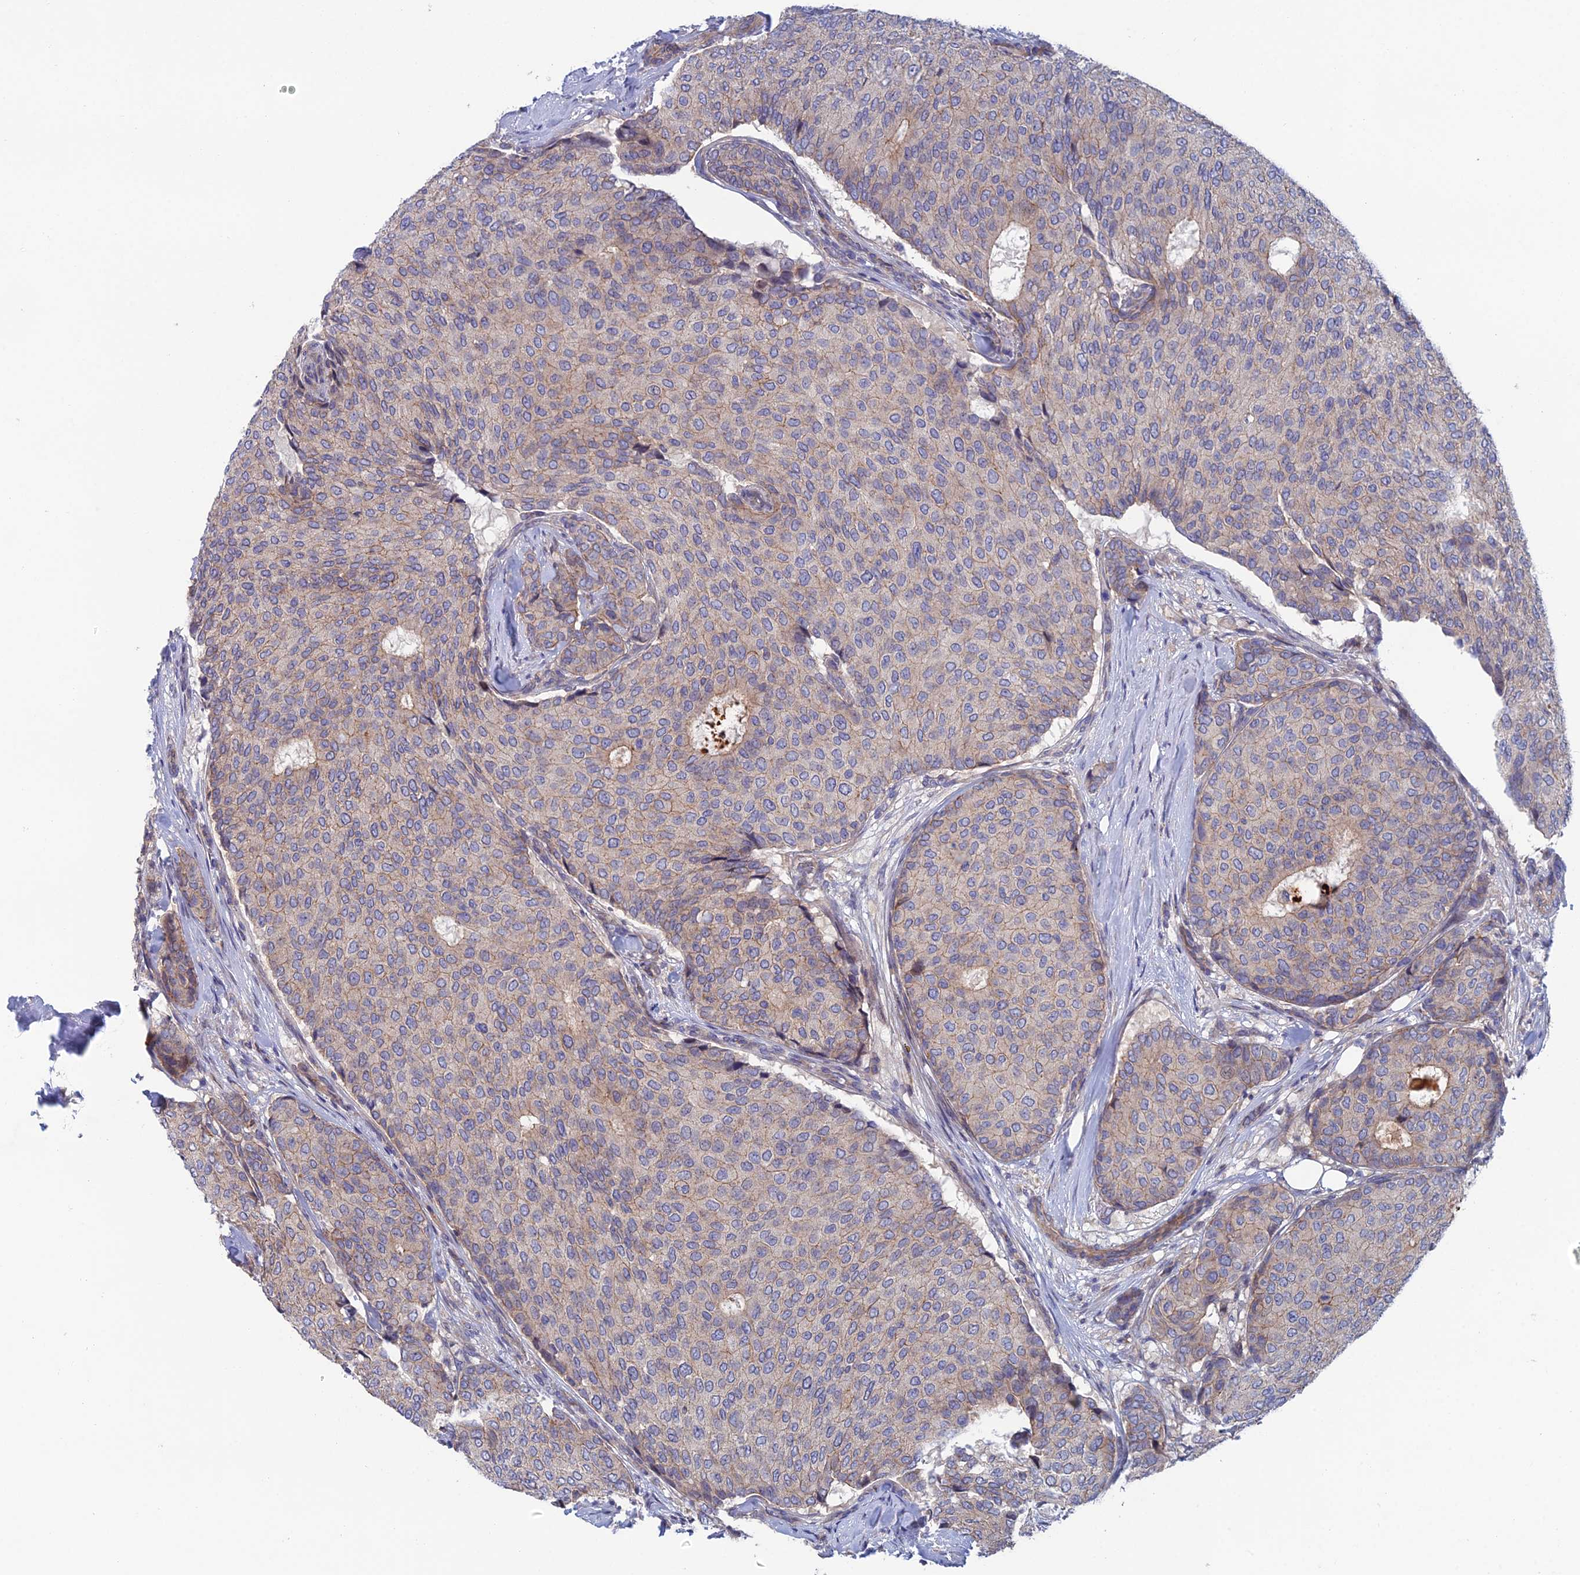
{"staining": {"intensity": "weak", "quantity": "25%-75%", "location": "cytoplasmic/membranous"}, "tissue": "breast cancer", "cell_type": "Tumor cells", "image_type": "cancer", "snomed": [{"axis": "morphology", "description": "Duct carcinoma"}, {"axis": "topography", "description": "Breast"}], "caption": "Intraductal carcinoma (breast) tissue reveals weak cytoplasmic/membranous expression in approximately 25%-75% of tumor cells", "gene": "USP37", "patient": {"sex": "female", "age": 75}}